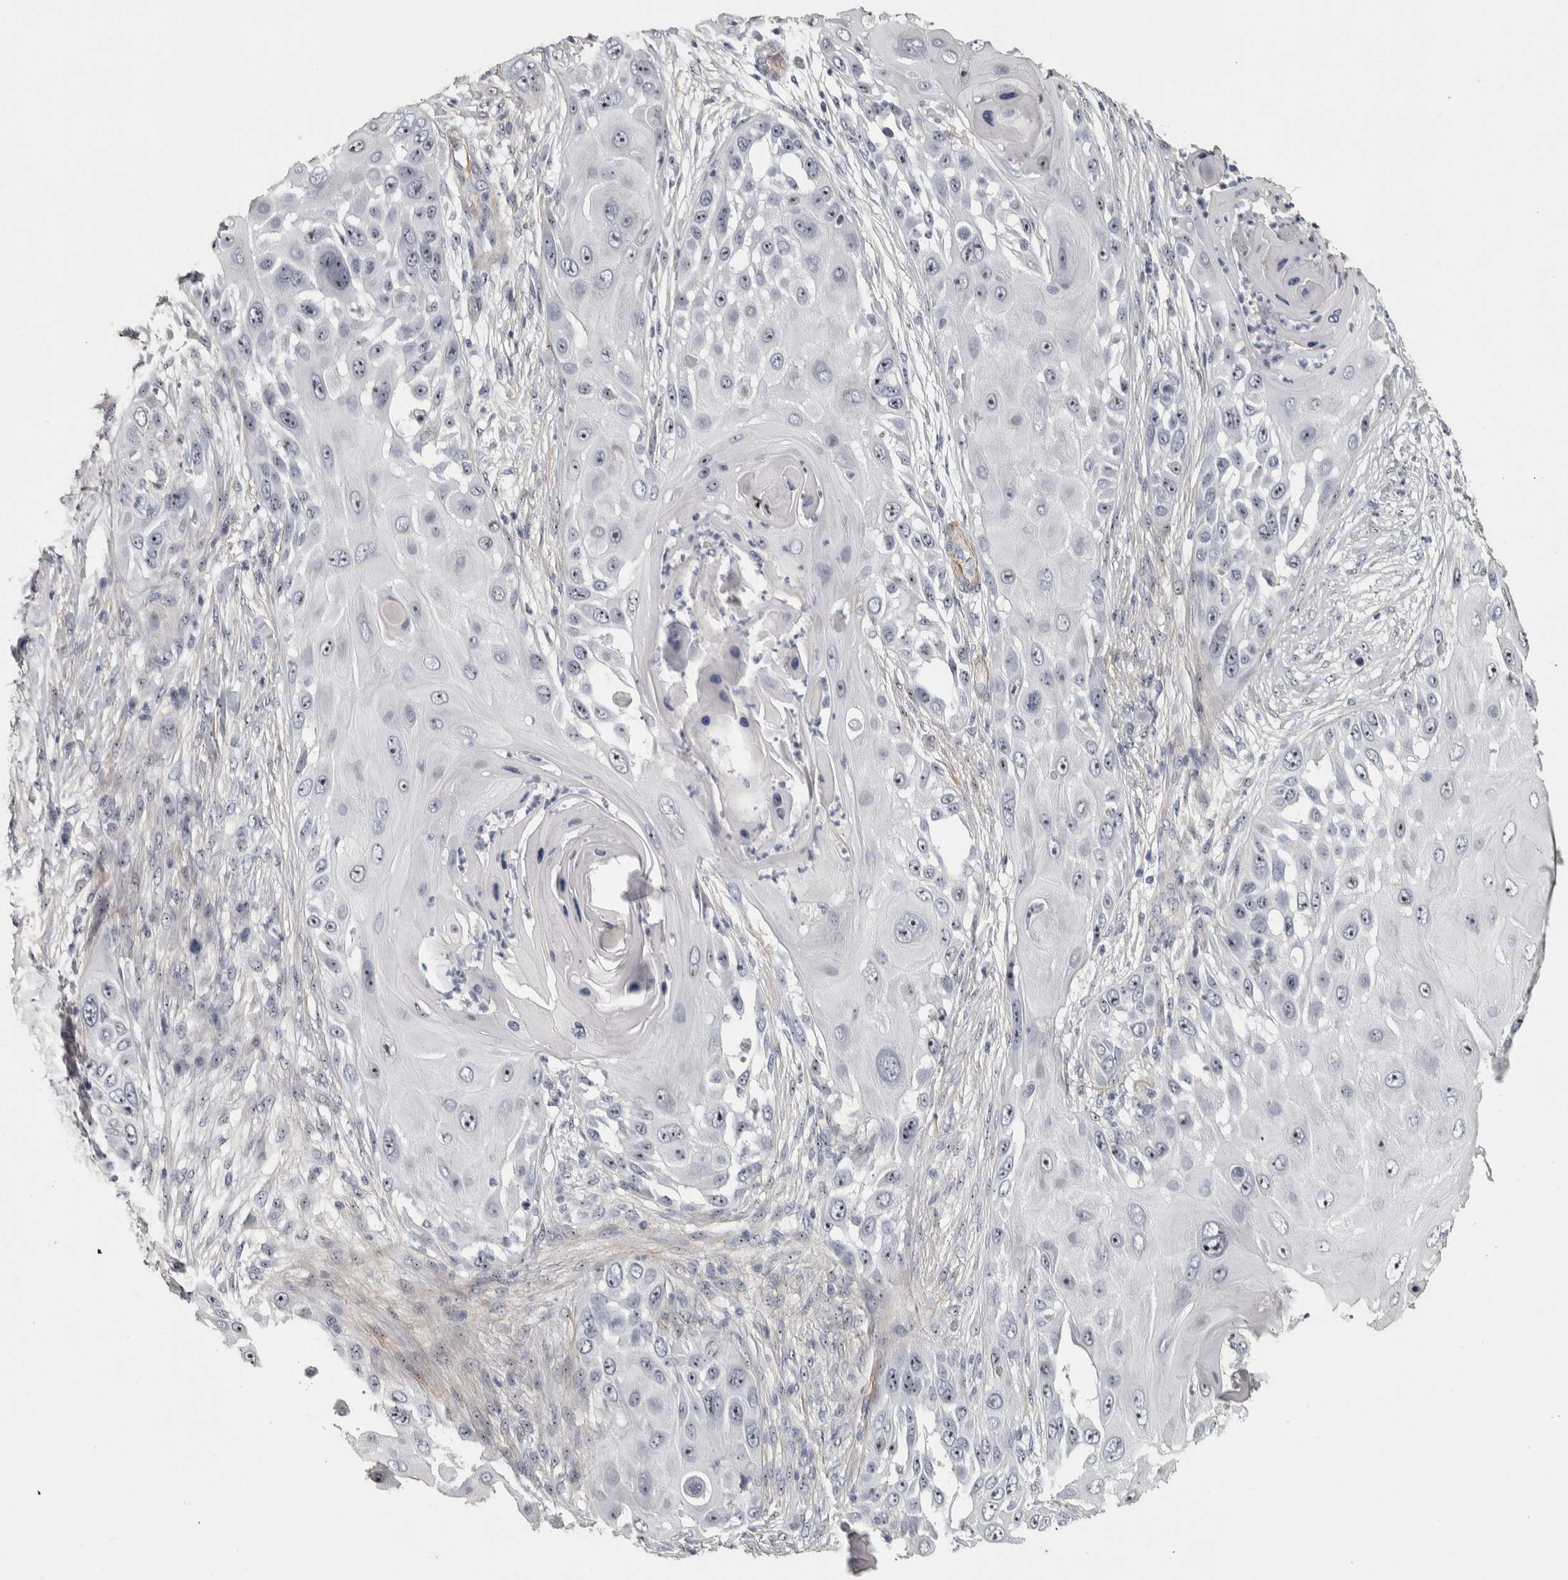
{"staining": {"intensity": "negative", "quantity": "none", "location": "none"}, "tissue": "skin cancer", "cell_type": "Tumor cells", "image_type": "cancer", "snomed": [{"axis": "morphology", "description": "Squamous cell carcinoma, NOS"}, {"axis": "topography", "description": "Skin"}], "caption": "Human skin cancer stained for a protein using immunohistochemistry (IHC) reveals no positivity in tumor cells.", "gene": "DCAF10", "patient": {"sex": "female", "age": 44}}